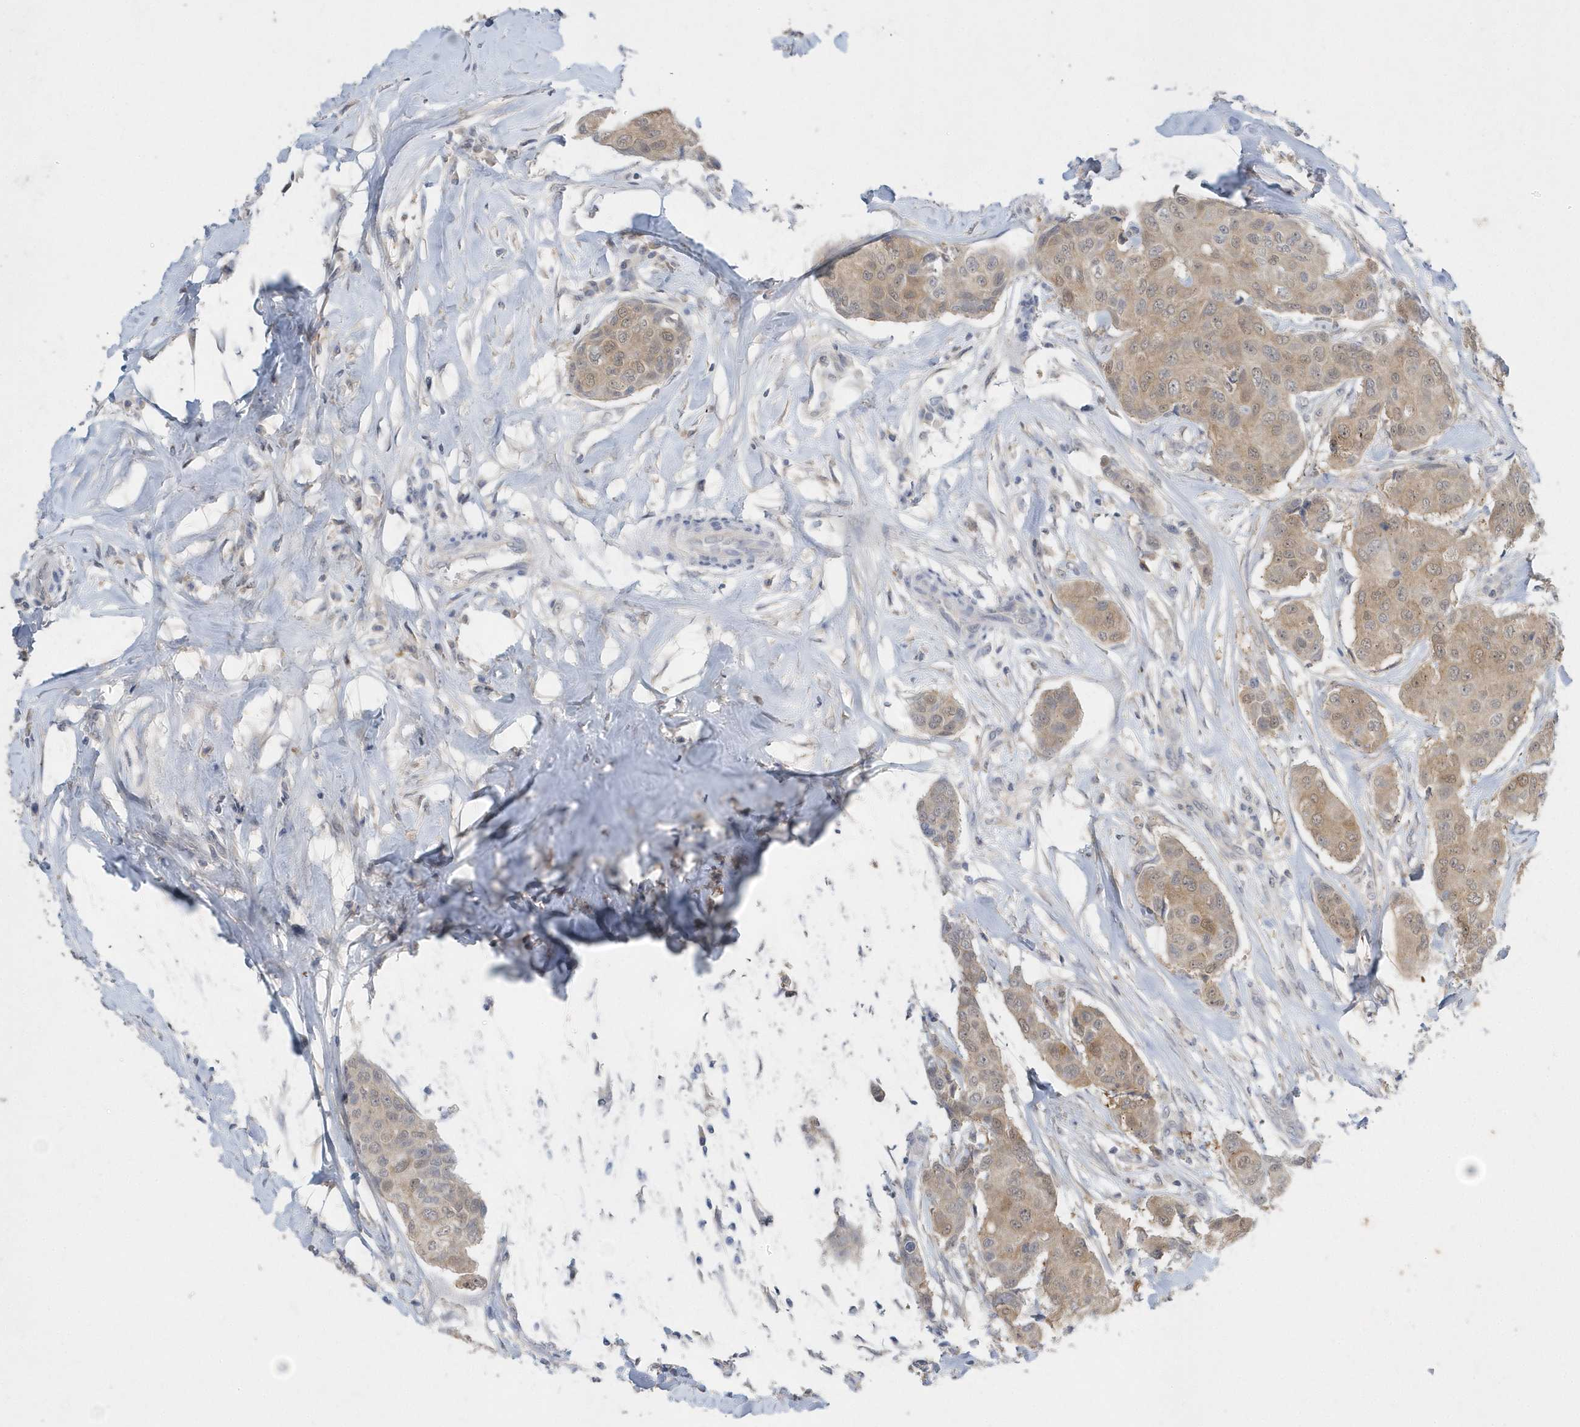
{"staining": {"intensity": "weak", "quantity": "25%-75%", "location": "cytoplasmic/membranous,nuclear"}, "tissue": "breast cancer", "cell_type": "Tumor cells", "image_type": "cancer", "snomed": [{"axis": "morphology", "description": "Duct carcinoma"}, {"axis": "topography", "description": "Breast"}], "caption": "Breast cancer was stained to show a protein in brown. There is low levels of weak cytoplasmic/membranous and nuclear positivity in approximately 25%-75% of tumor cells.", "gene": "AKR7A2", "patient": {"sex": "female", "age": 80}}